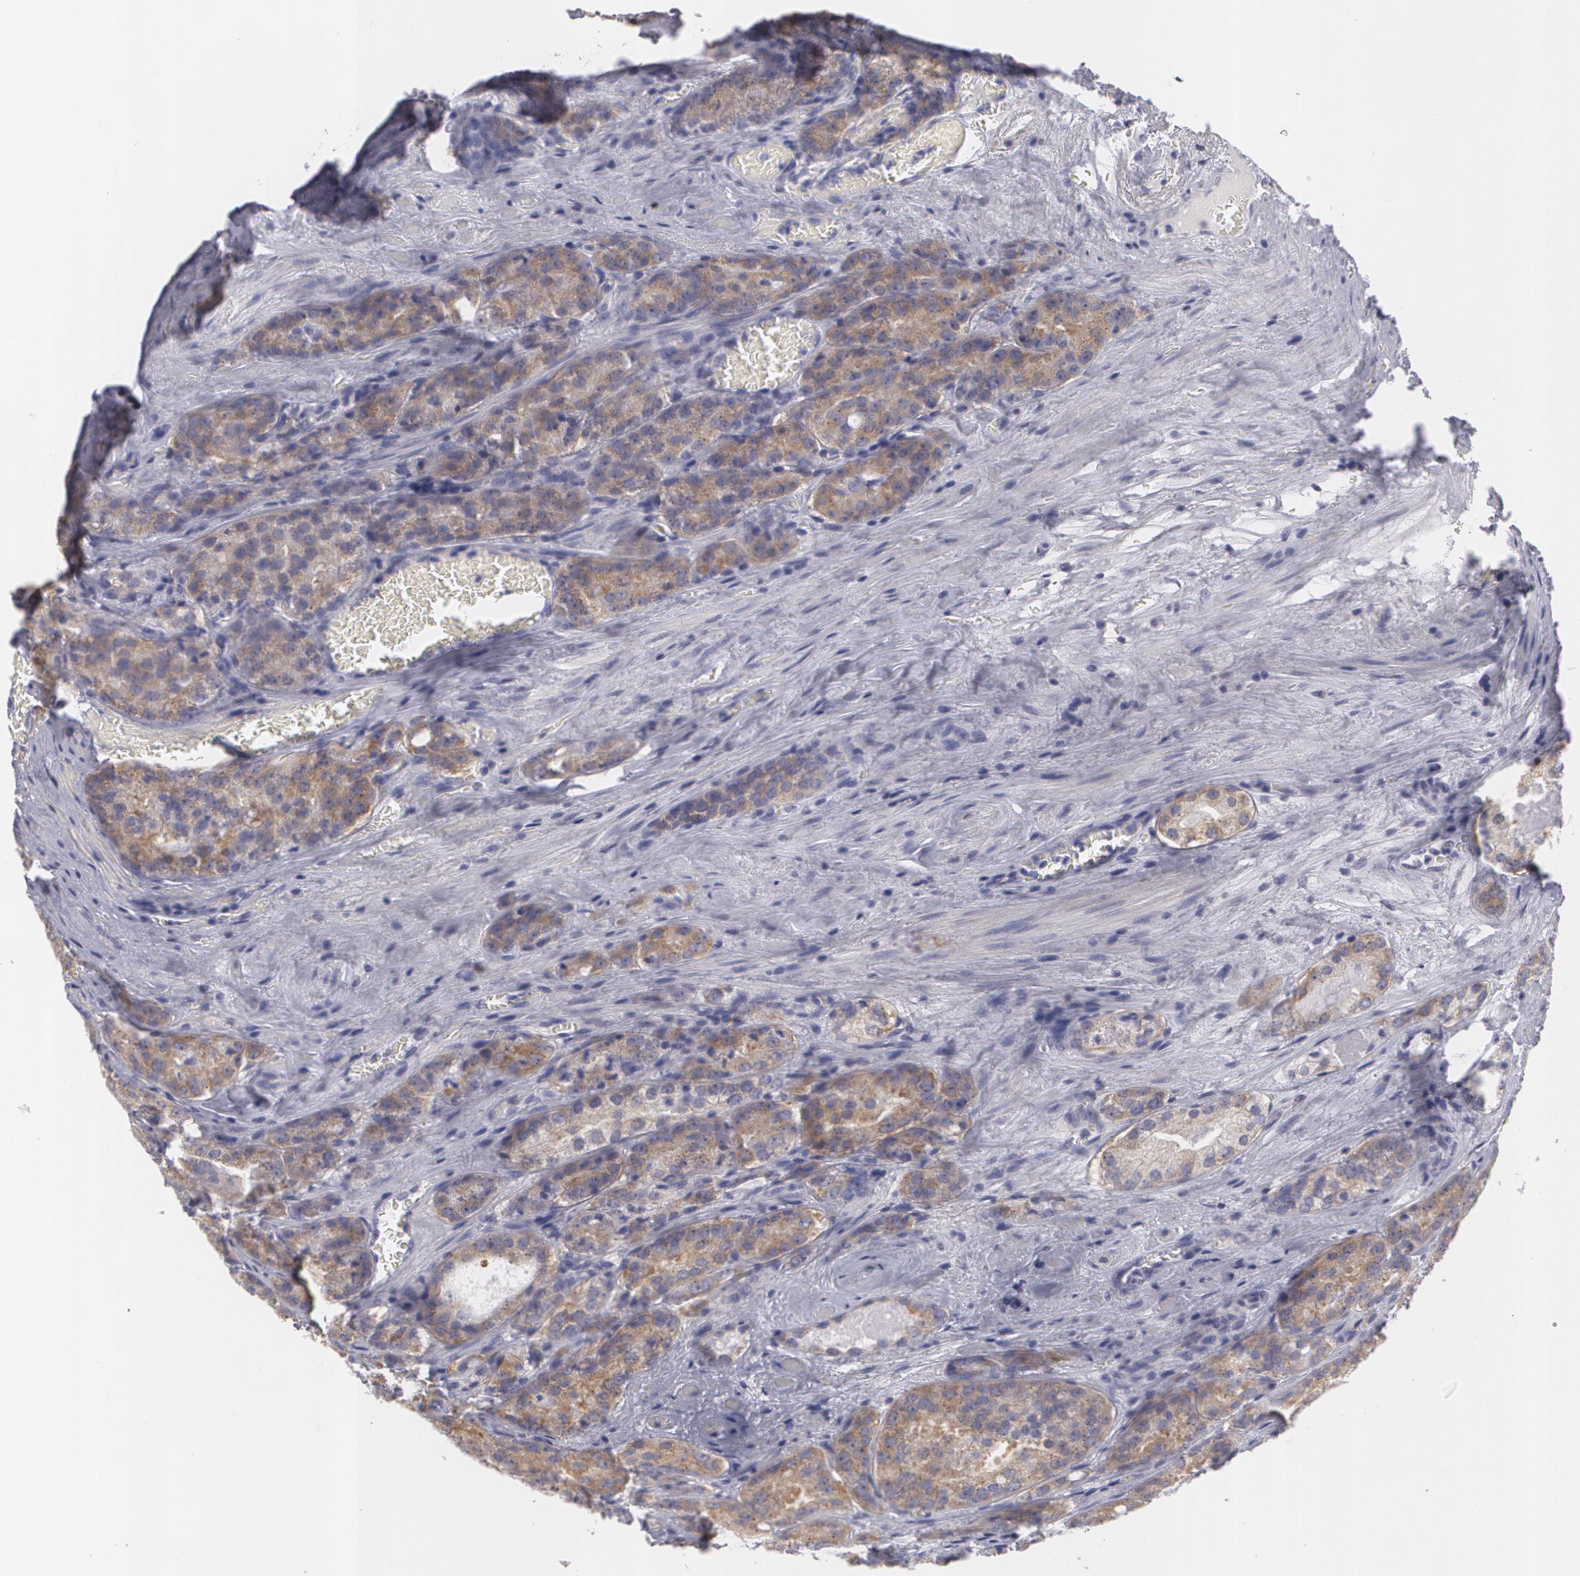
{"staining": {"intensity": "moderate", "quantity": ">75%", "location": "cytoplasmic/membranous"}, "tissue": "prostate cancer", "cell_type": "Tumor cells", "image_type": "cancer", "snomed": [{"axis": "morphology", "description": "Adenocarcinoma, Medium grade"}, {"axis": "topography", "description": "Prostate"}], "caption": "A medium amount of moderate cytoplasmic/membranous positivity is appreciated in about >75% of tumor cells in prostate cancer tissue.", "gene": "MBNL3", "patient": {"sex": "male", "age": 60}}